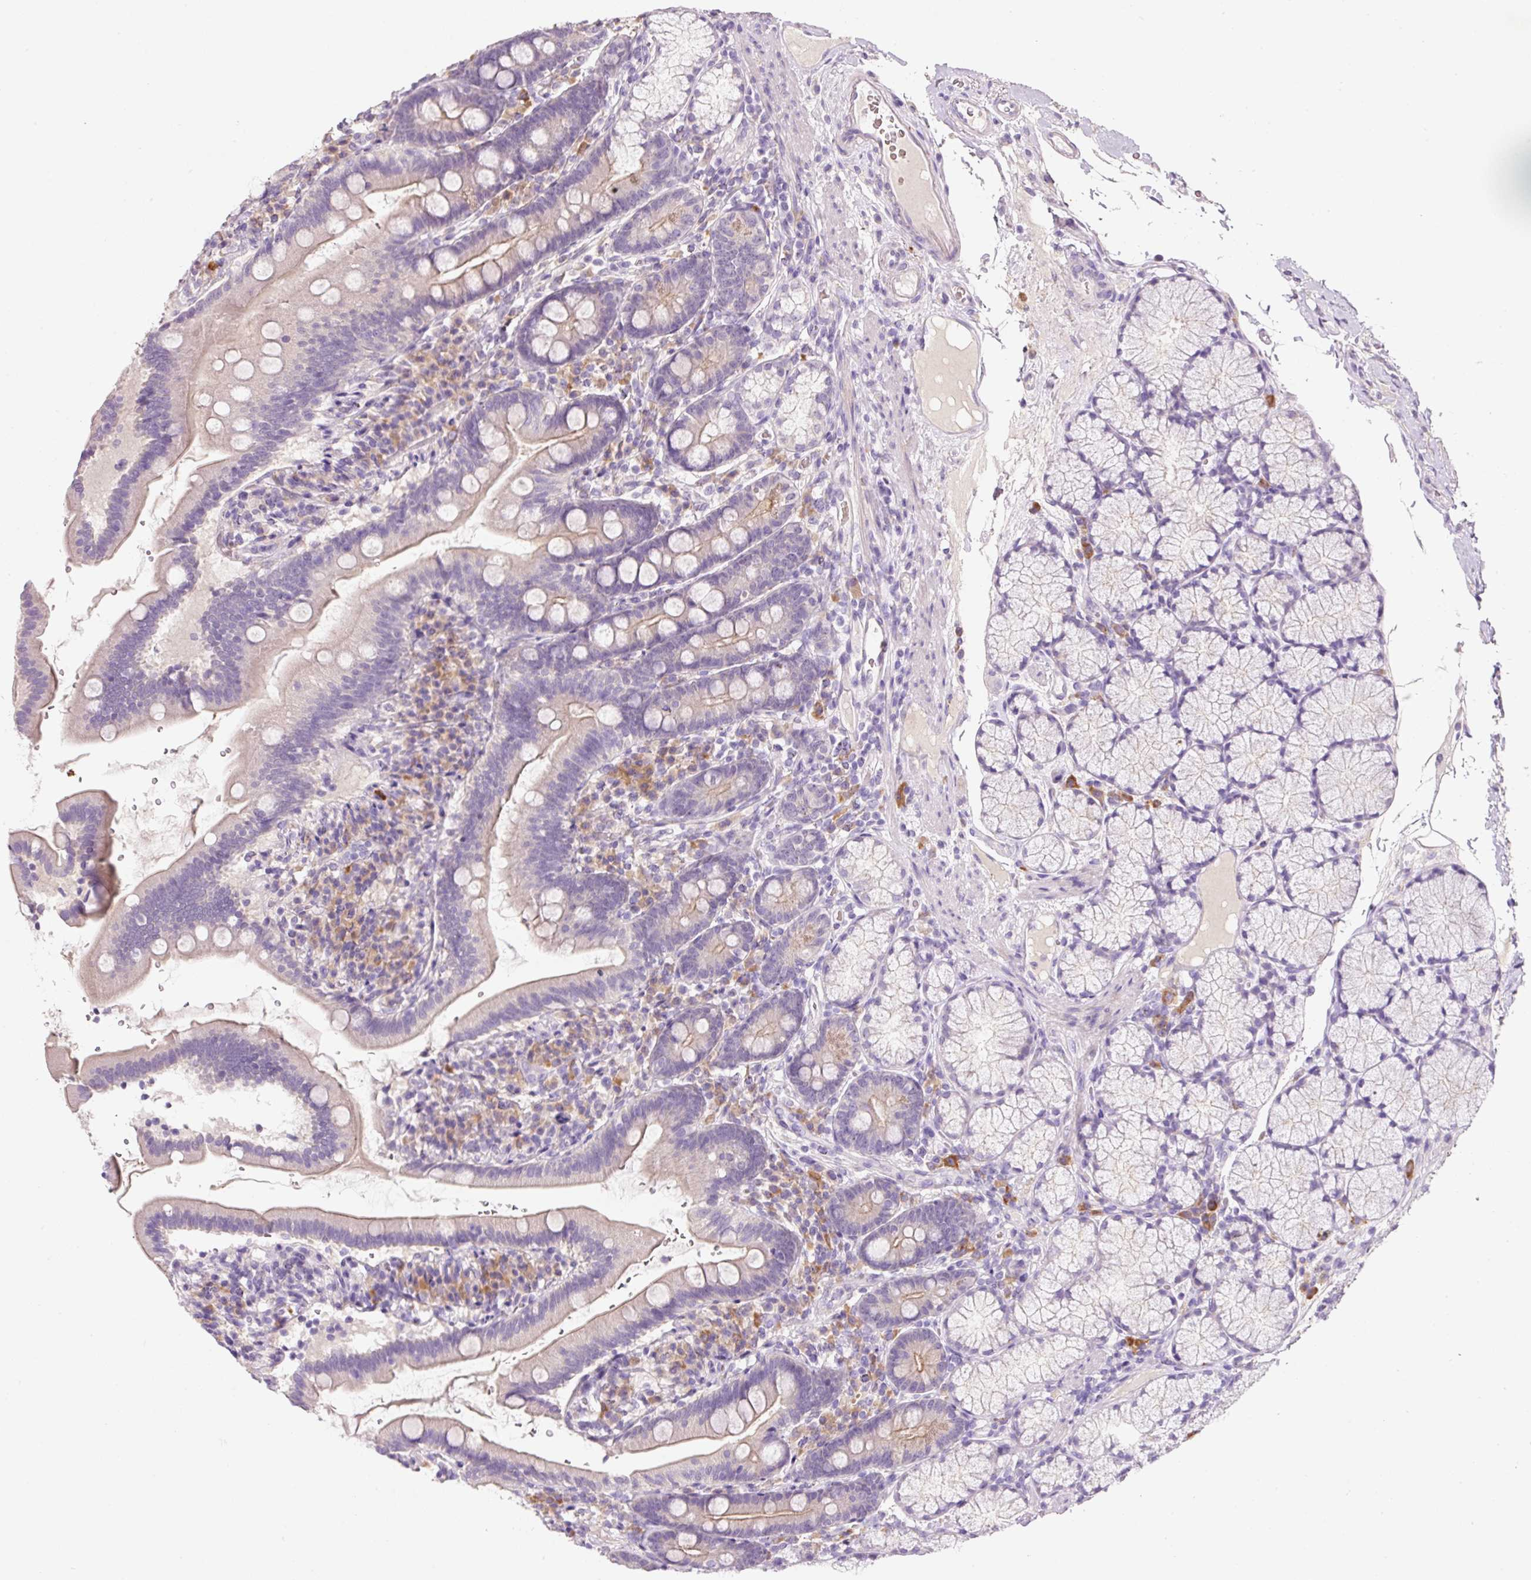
{"staining": {"intensity": "weak", "quantity": "<25%", "location": "cytoplasmic/membranous"}, "tissue": "duodenum", "cell_type": "Glandular cells", "image_type": "normal", "snomed": [{"axis": "morphology", "description": "Normal tissue, NOS"}, {"axis": "topography", "description": "Duodenum"}], "caption": "Immunohistochemistry (IHC) image of normal duodenum: human duodenum stained with DAB demonstrates no significant protein positivity in glandular cells.", "gene": "TENT5C", "patient": {"sex": "female", "age": 67}}